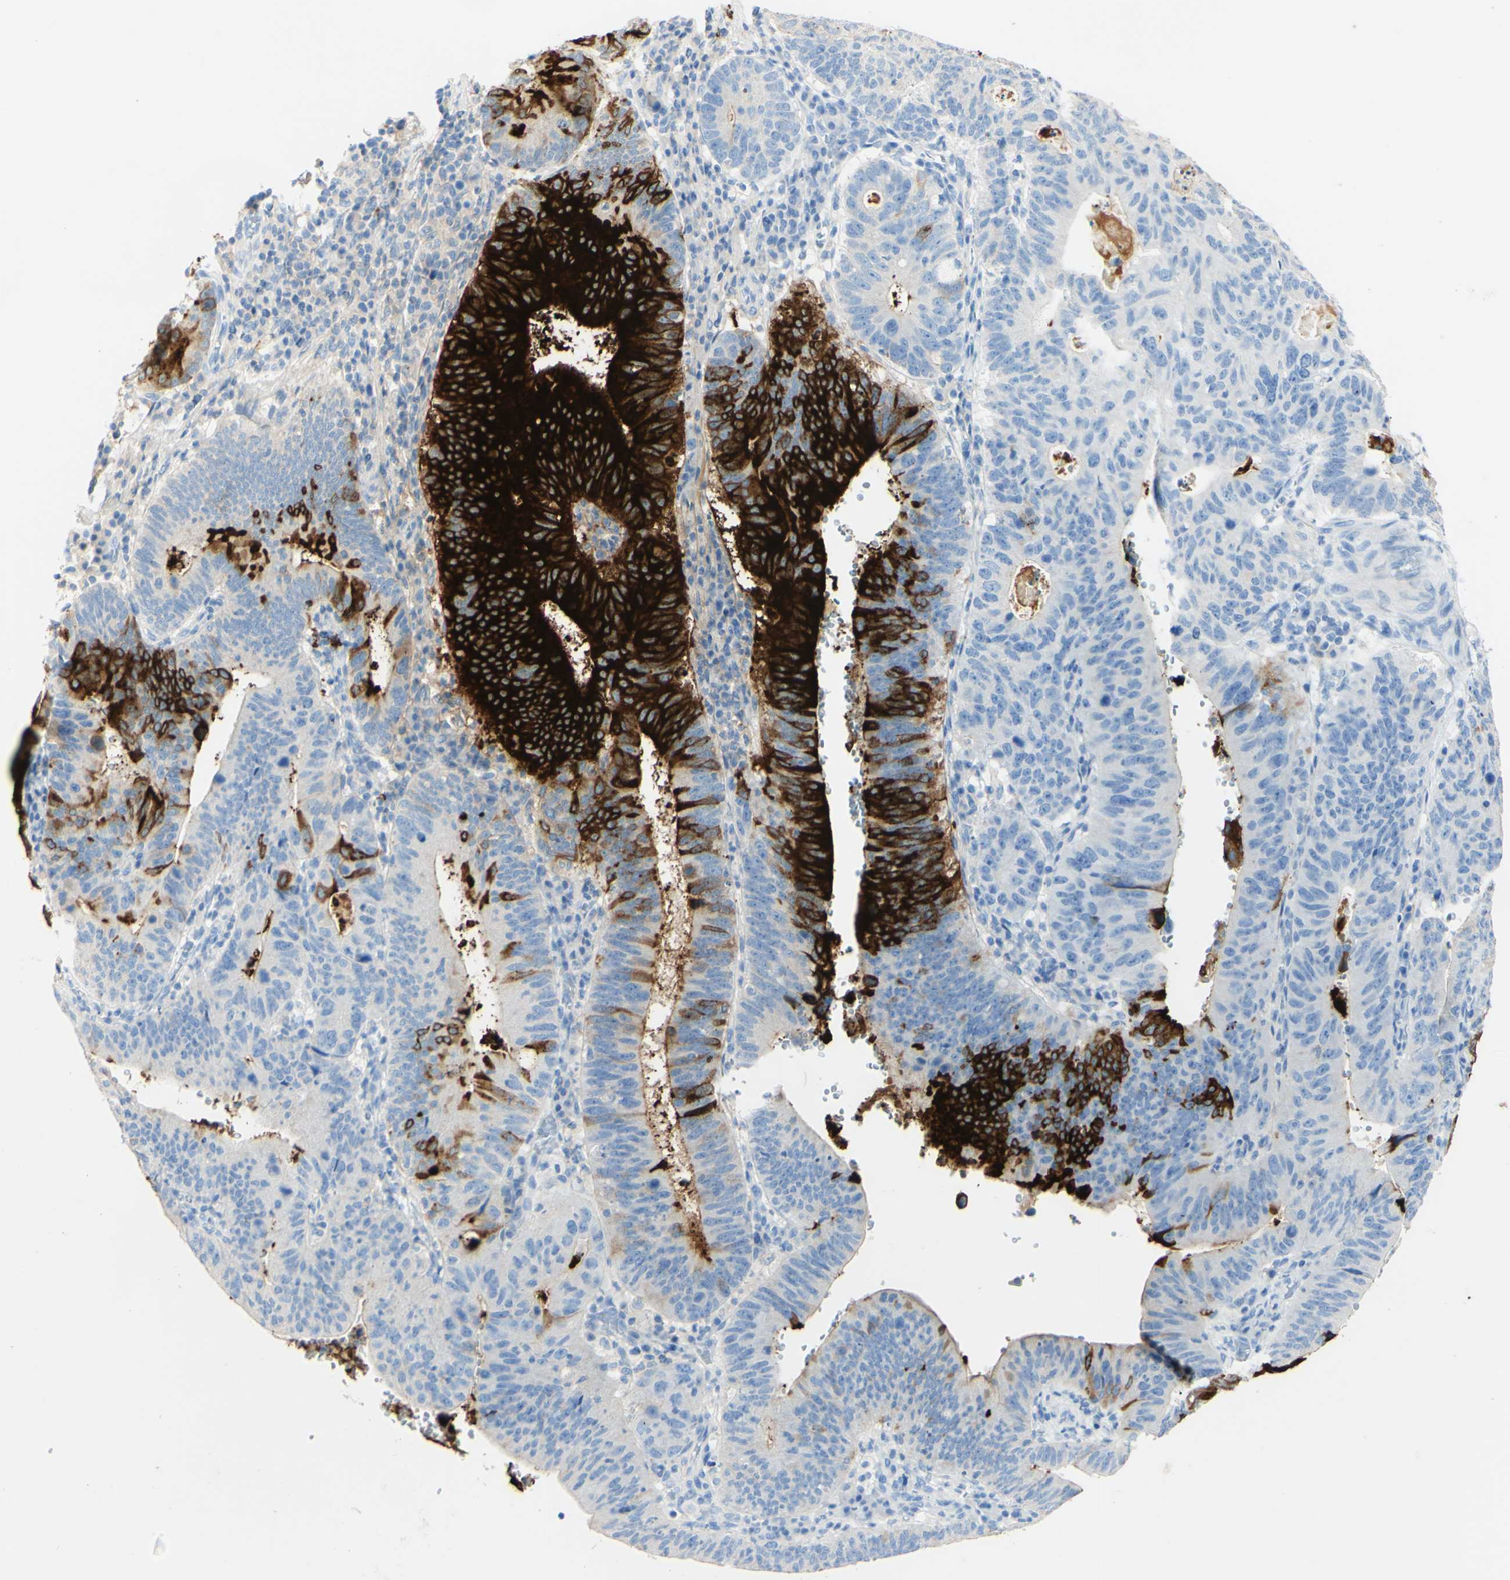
{"staining": {"intensity": "strong", "quantity": "25%-75%", "location": "cytoplasmic/membranous"}, "tissue": "stomach cancer", "cell_type": "Tumor cells", "image_type": "cancer", "snomed": [{"axis": "morphology", "description": "Adenocarcinoma, NOS"}, {"axis": "topography", "description": "Stomach"}], "caption": "Immunohistochemistry of human stomach cancer exhibits high levels of strong cytoplasmic/membranous positivity in about 25%-75% of tumor cells.", "gene": "PIGR", "patient": {"sex": "male", "age": 59}}